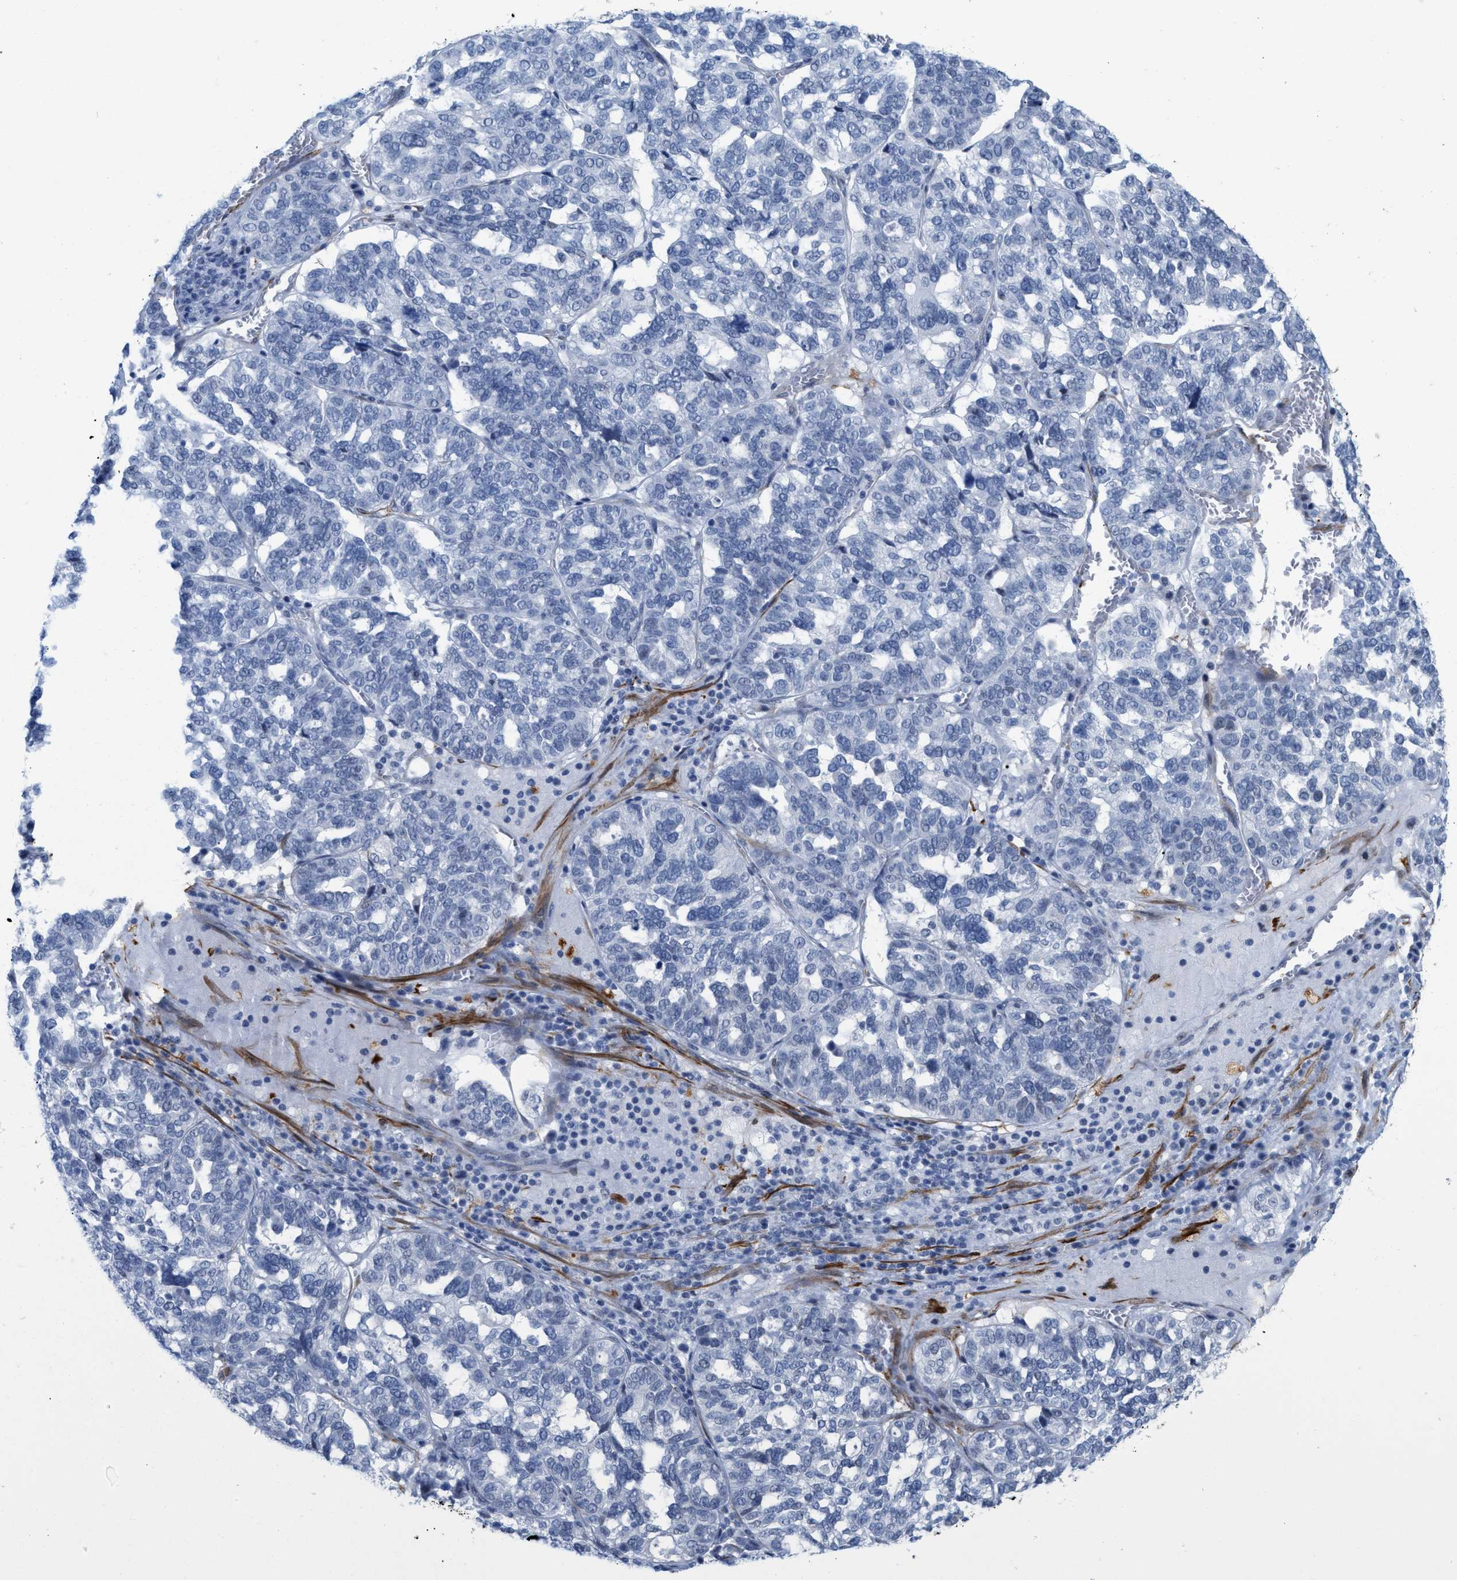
{"staining": {"intensity": "negative", "quantity": "none", "location": "none"}, "tissue": "ovarian cancer", "cell_type": "Tumor cells", "image_type": "cancer", "snomed": [{"axis": "morphology", "description": "Cystadenocarcinoma, serous, NOS"}, {"axis": "topography", "description": "Ovary"}], "caption": "Immunohistochemistry photomicrograph of human serous cystadenocarcinoma (ovarian) stained for a protein (brown), which reveals no positivity in tumor cells.", "gene": "TAGLN", "patient": {"sex": "female", "age": 59}}